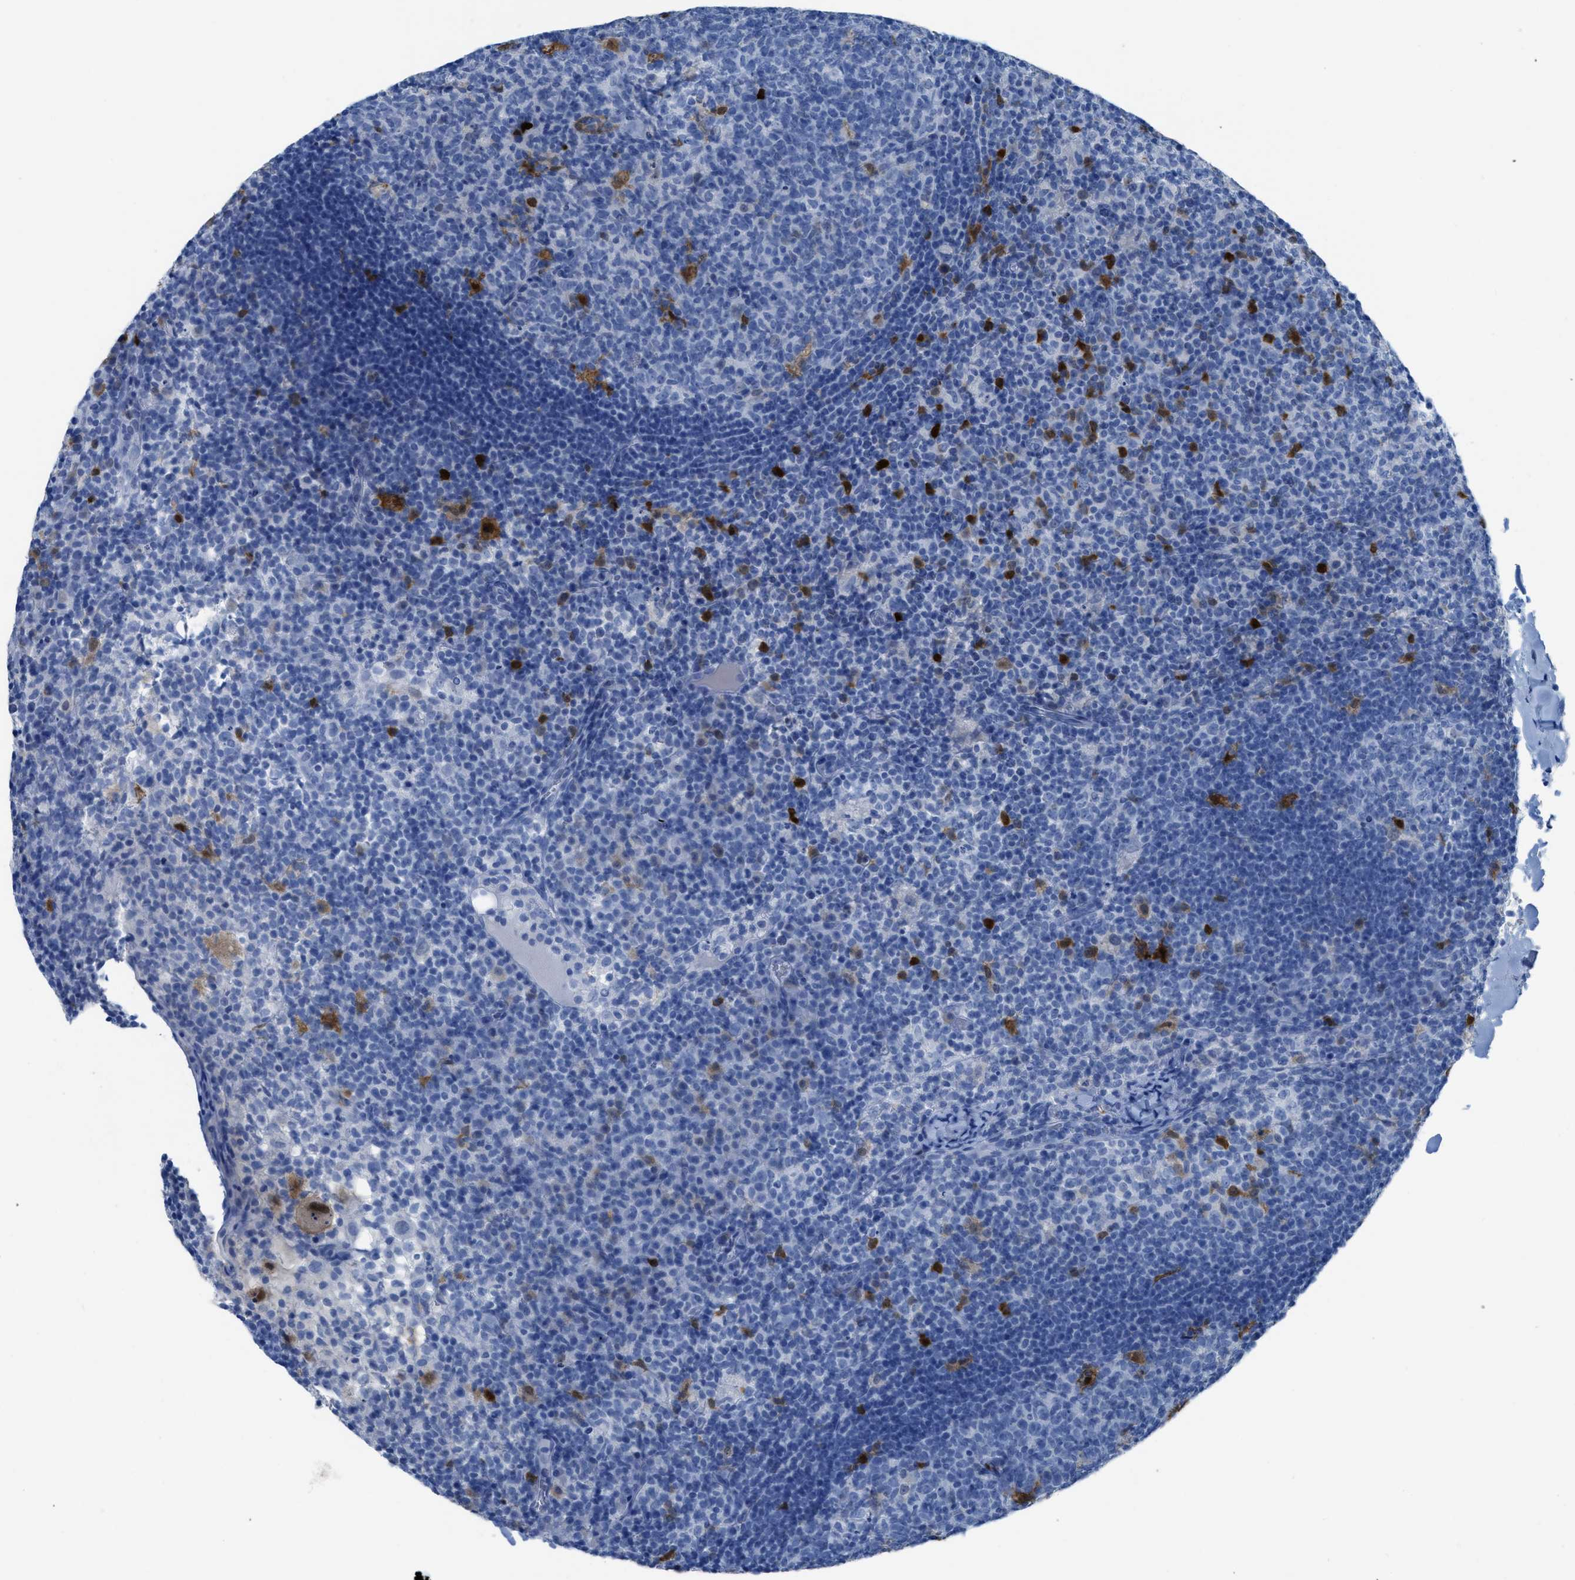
{"staining": {"intensity": "strong", "quantity": "<25%", "location": "cytoplasmic/membranous,nuclear"}, "tissue": "lymph node", "cell_type": "Germinal center cells", "image_type": "normal", "snomed": [{"axis": "morphology", "description": "Normal tissue, NOS"}, {"axis": "morphology", "description": "Inflammation, NOS"}, {"axis": "topography", "description": "Lymph node"}], "caption": "Human lymph node stained for a protein (brown) displays strong cytoplasmic/membranous,nuclear positive positivity in approximately <25% of germinal center cells.", "gene": "CDKN2A", "patient": {"sex": "male", "age": 55}}